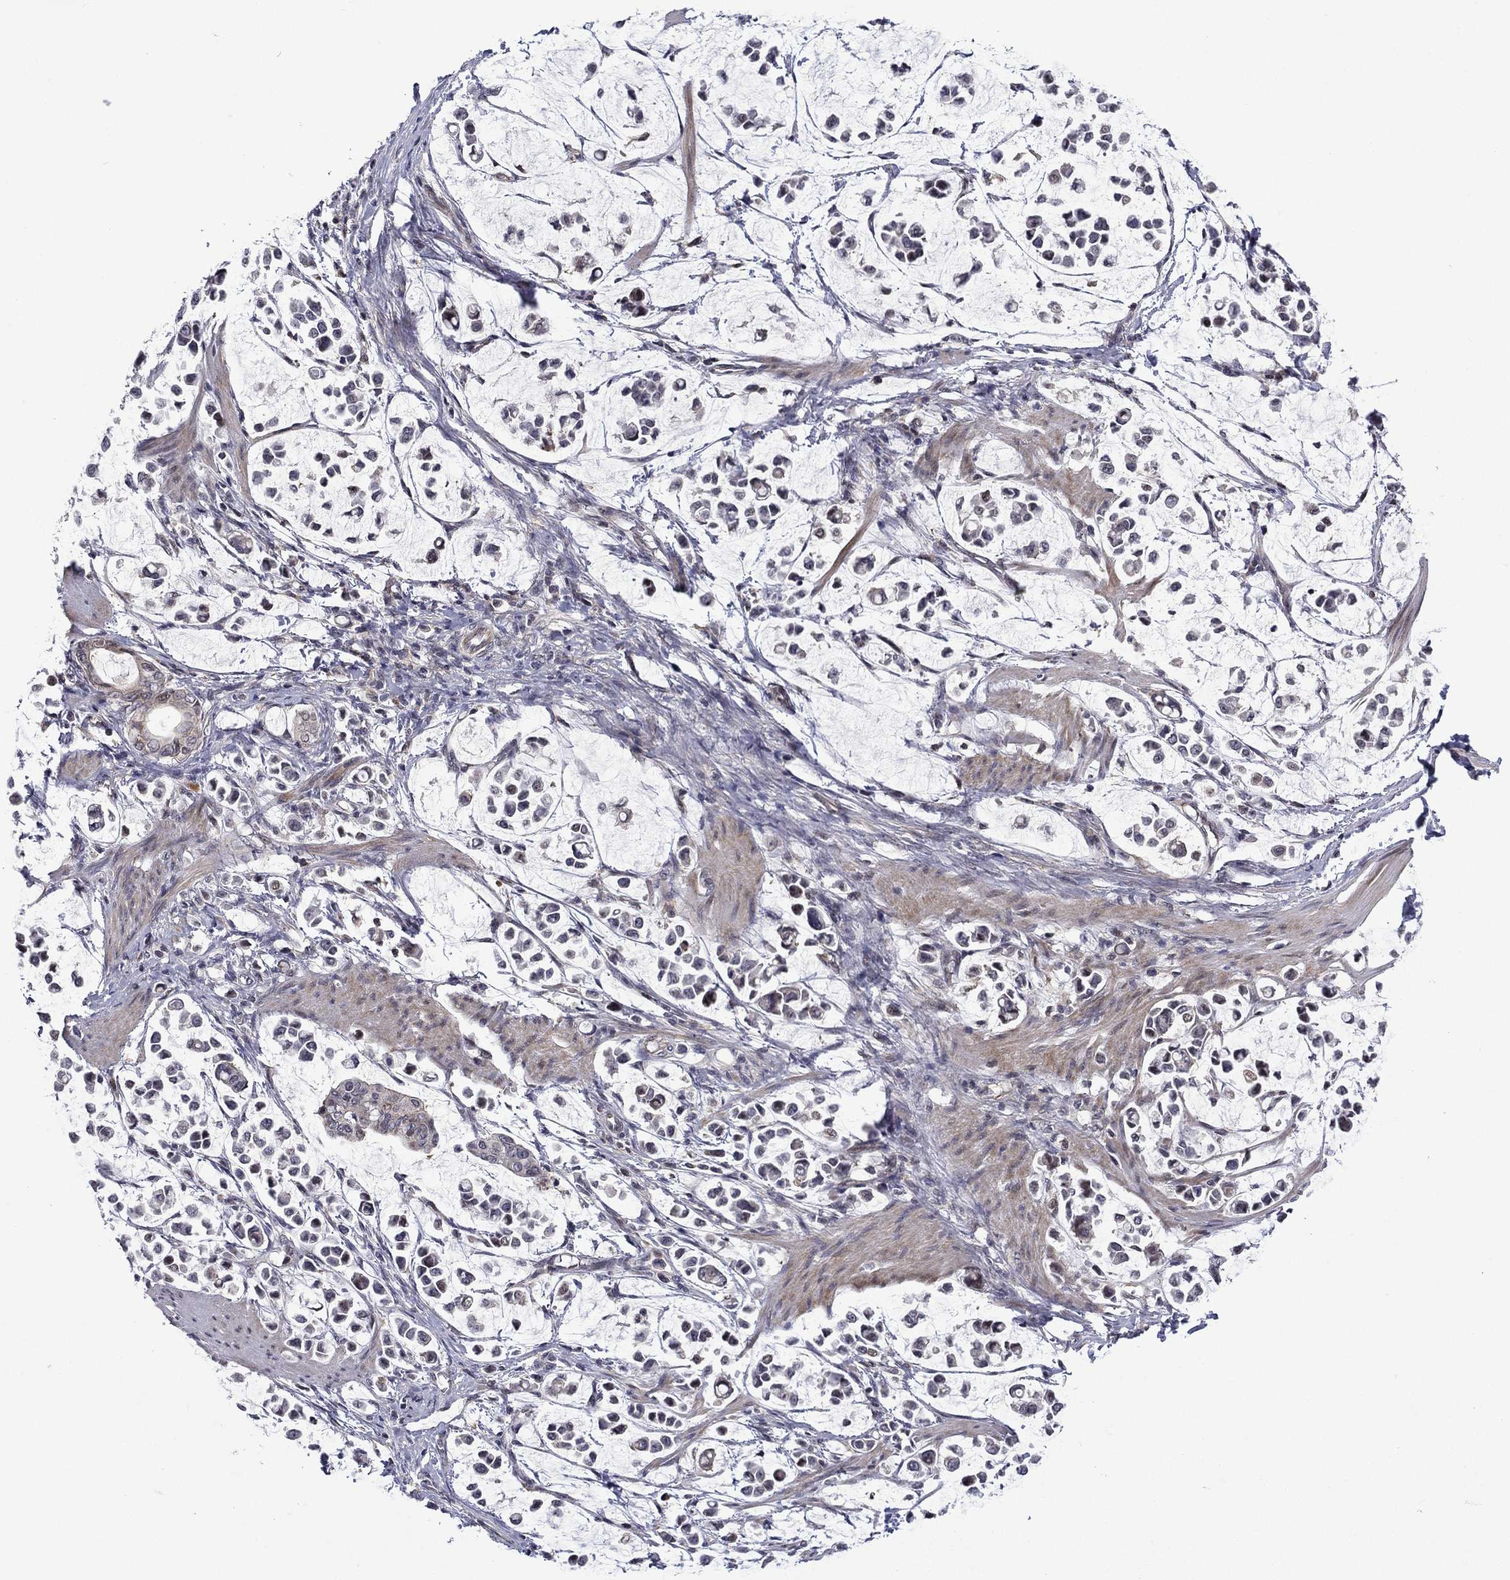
{"staining": {"intensity": "negative", "quantity": "none", "location": "none"}, "tissue": "stomach cancer", "cell_type": "Tumor cells", "image_type": "cancer", "snomed": [{"axis": "morphology", "description": "Adenocarcinoma, NOS"}, {"axis": "topography", "description": "Stomach"}], "caption": "Stomach adenocarcinoma was stained to show a protein in brown. There is no significant positivity in tumor cells. The staining was performed using DAB to visualize the protein expression in brown, while the nuclei were stained in blue with hematoxylin (Magnification: 20x).", "gene": "B3GAT1", "patient": {"sex": "male", "age": 82}}